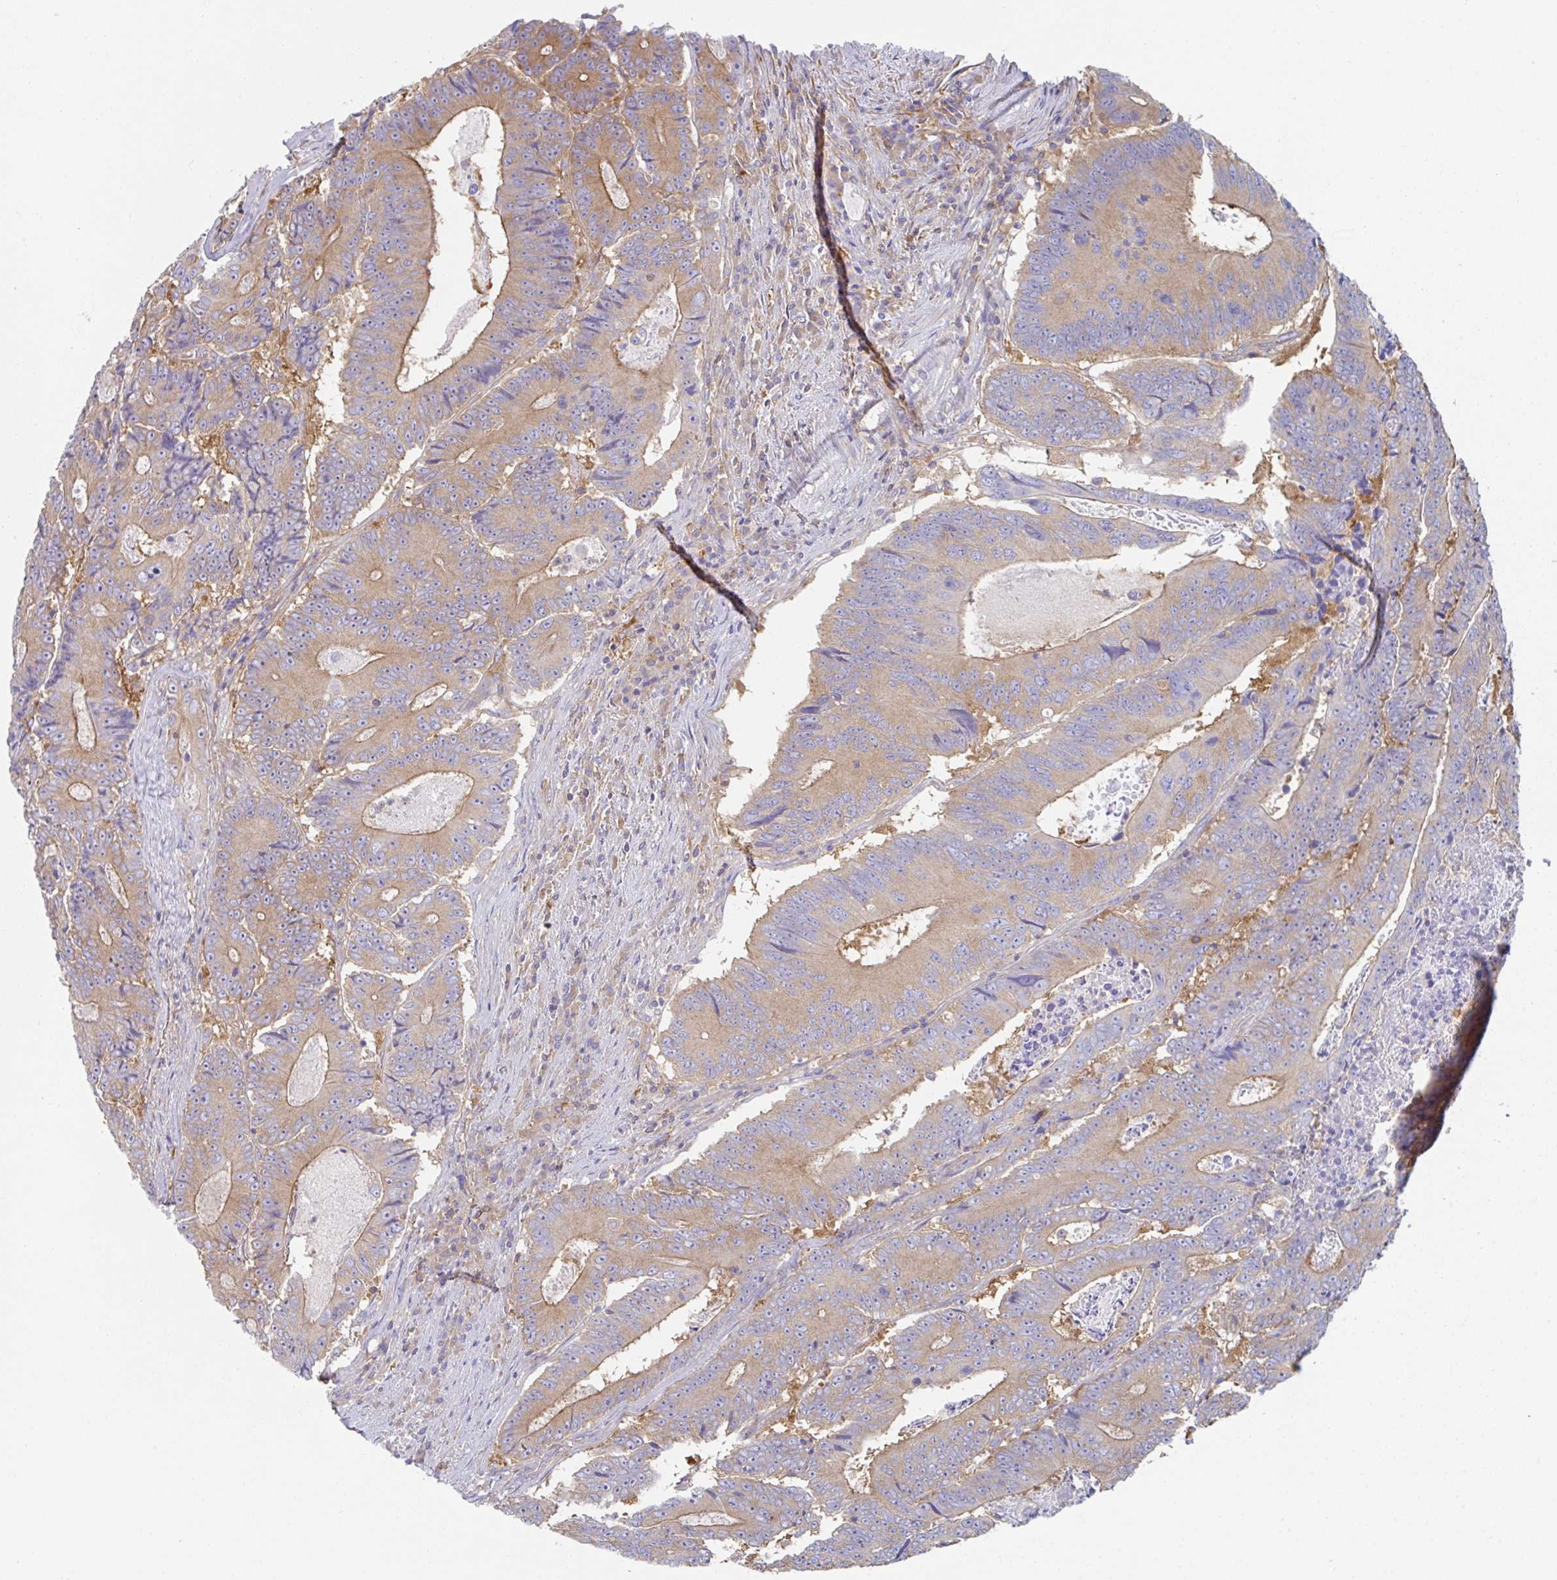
{"staining": {"intensity": "moderate", "quantity": ">75%", "location": "cytoplasmic/membranous"}, "tissue": "colorectal cancer", "cell_type": "Tumor cells", "image_type": "cancer", "snomed": [{"axis": "morphology", "description": "Adenocarcinoma, NOS"}, {"axis": "topography", "description": "Colon"}], "caption": "Human colorectal cancer (adenocarcinoma) stained with a protein marker shows moderate staining in tumor cells.", "gene": "AMPD2", "patient": {"sex": "male", "age": 83}}